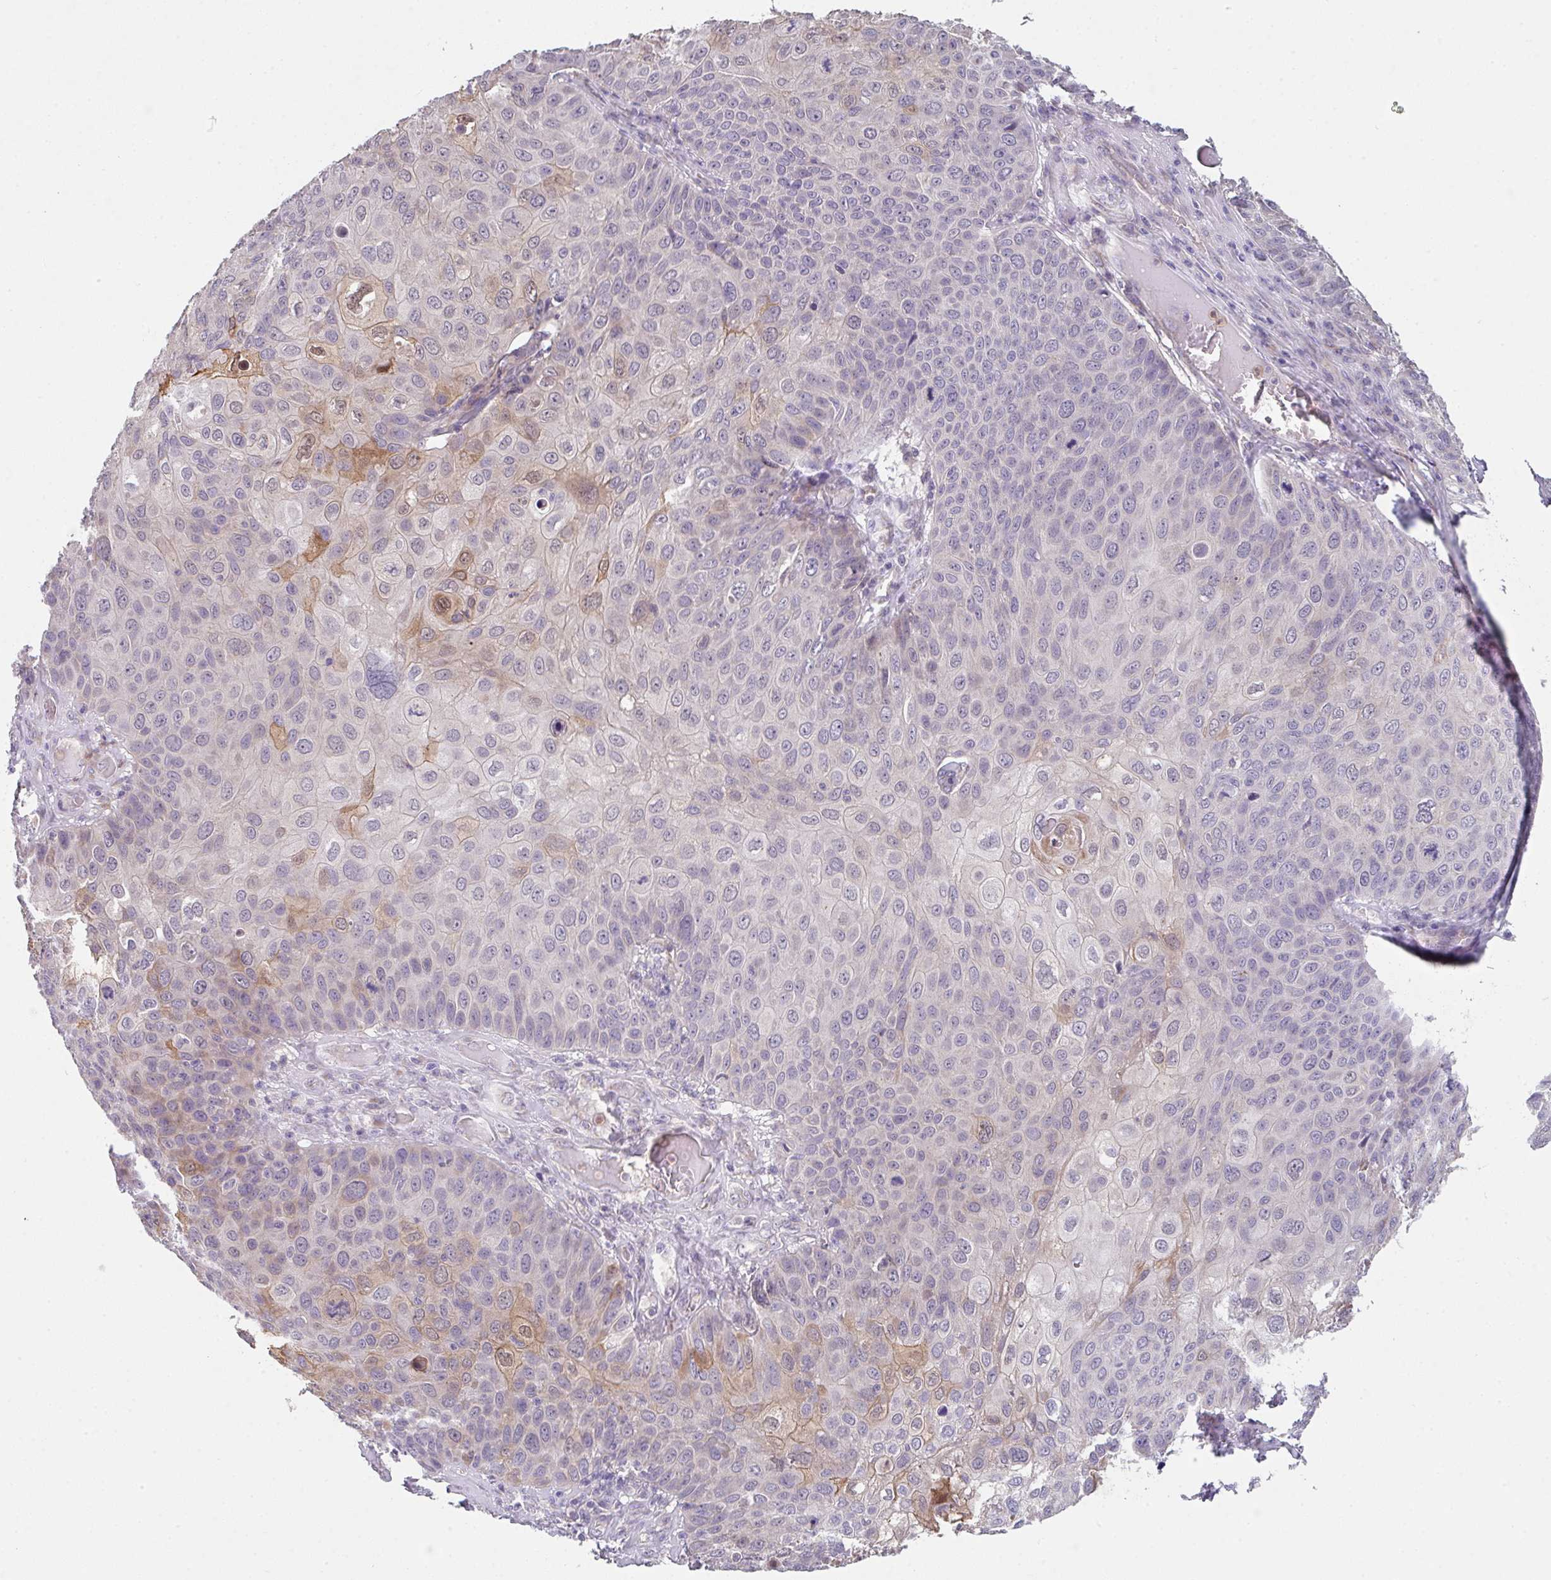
{"staining": {"intensity": "negative", "quantity": "none", "location": "none"}, "tissue": "skin cancer", "cell_type": "Tumor cells", "image_type": "cancer", "snomed": [{"axis": "morphology", "description": "Squamous cell carcinoma, NOS"}, {"axis": "topography", "description": "Skin"}], "caption": "IHC of human squamous cell carcinoma (skin) reveals no expression in tumor cells.", "gene": "TSPAN31", "patient": {"sex": "male", "age": 87}}